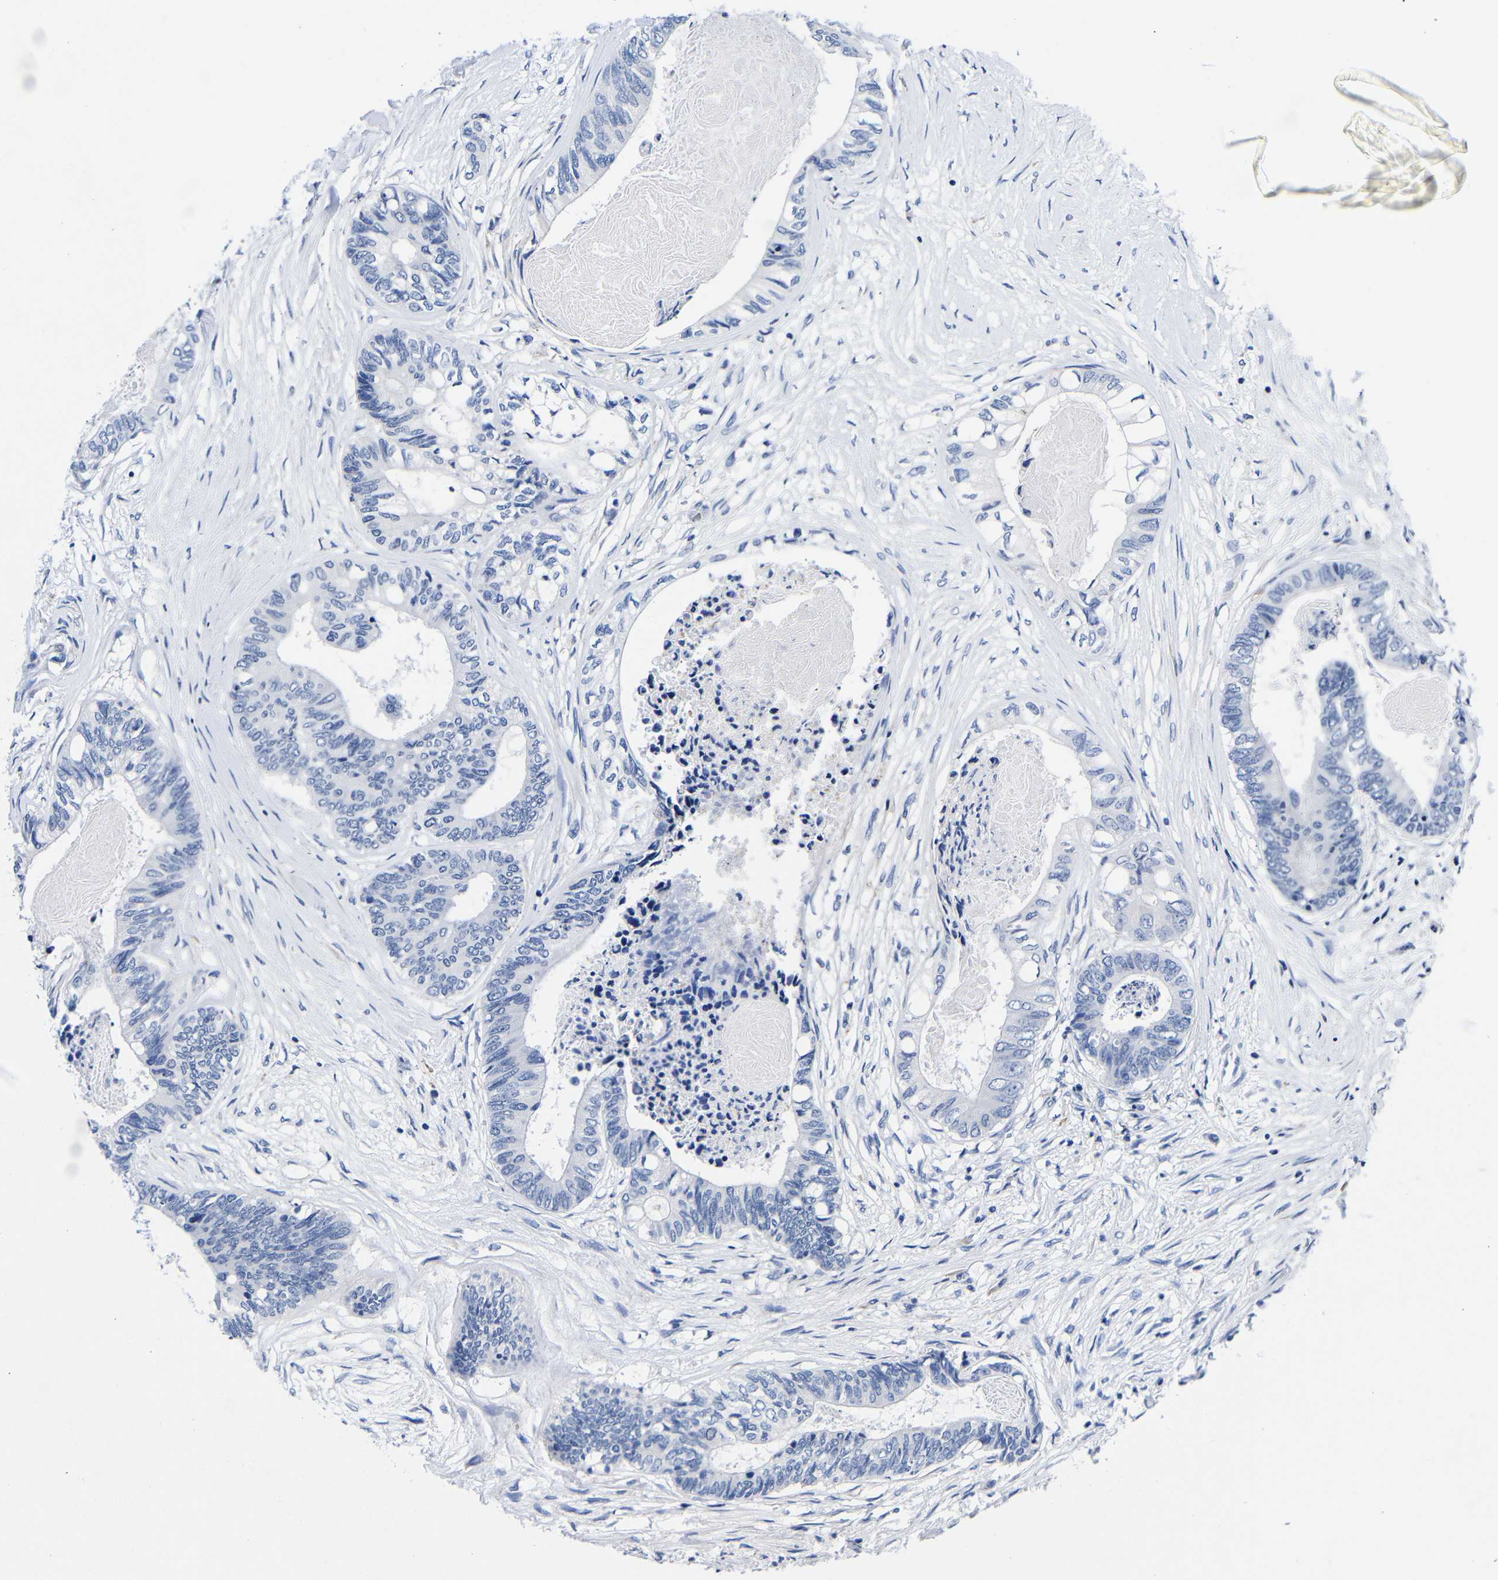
{"staining": {"intensity": "negative", "quantity": "none", "location": "none"}, "tissue": "colorectal cancer", "cell_type": "Tumor cells", "image_type": "cancer", "snomed": [{"axis": "morphology", "description": "Adenocarcinoma, NOS"}, {"axis": "topography", "description": "Rectum"}], "caption": "Micrograph shows no protein staining in tumor cells of colorectal cancer tissue. (Immunohistochemistry, brightfield microscopy, high magnification).", "gene": "CLEC4G", "patient": {"sex": "male", "age": 63}}